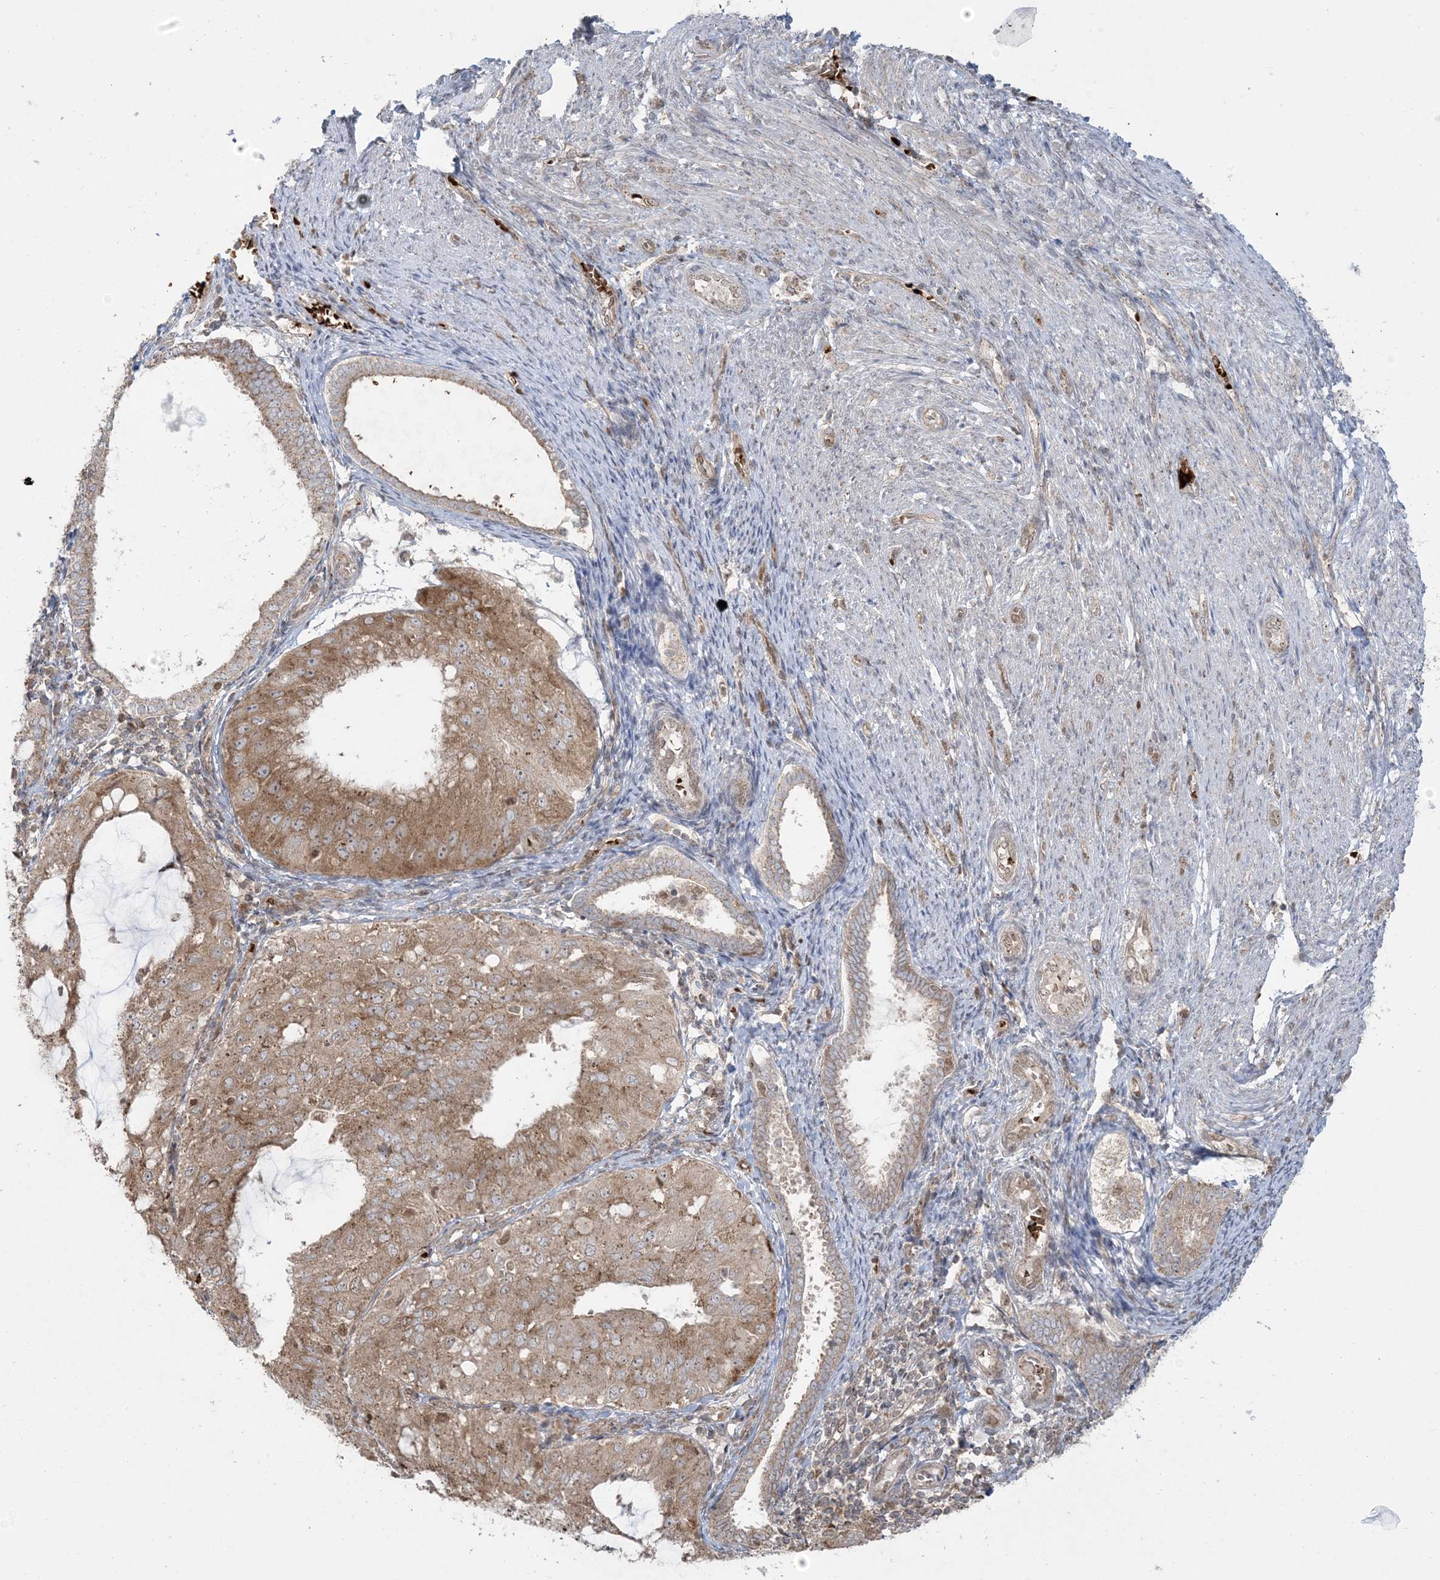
{"staining": {"intensity": "moderate", "quantity": "25%-75%", "location": "cytoplasmic/membranous"}, "tissue": "endometrial cancer", "cell_type": "Tumor cells", "image_type": "cancer", "snomed": [{"axis": "morphology", "description": "Adenocarcinoma, NOS"}, {"axis": "topography", "description": "Endometrium"}], "caption": "Endometrial cancer stained with DAB immunohistochemistry reveals medium levels of moderate cytoplasmic/membranous staining in about 25%-75% of tumor cells.", "gene": "ABCF3", "patient": {"sex": "female", "age": 81}}